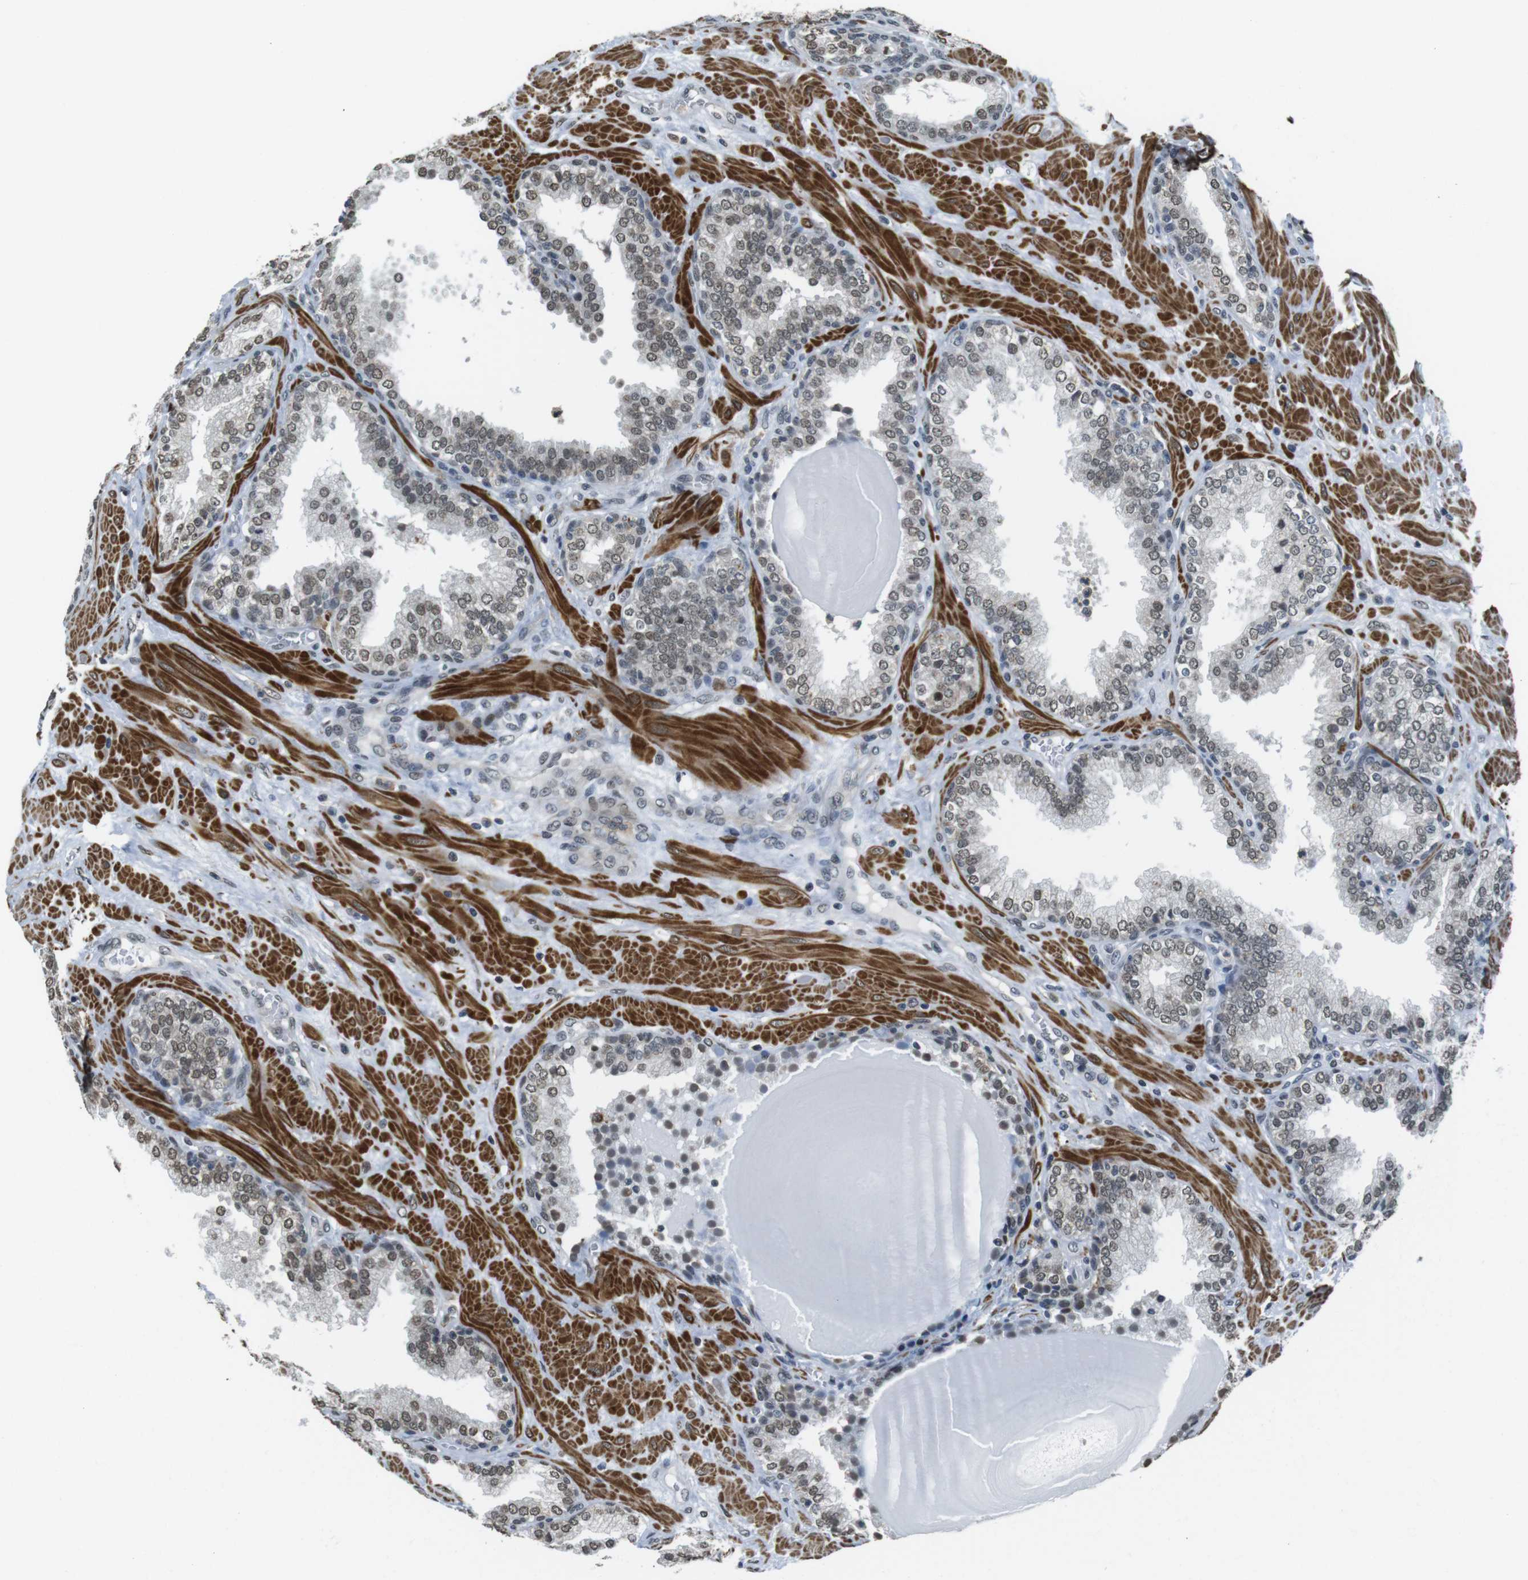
{"staining": {"intensity": "weak", "quantity": ">75%", "location": "nuclear"}, "tissue": "prostate", "cell_type": "Glandular cells", "image_type": "normal", "snomed": [{"axis": "morphology", "description": "Normal tissue, NOS"}, {"axis": "topography", "description": "Prostate"}], "caption": "IHC of benign human prostate reveals low levels of weak nuclear staining in about >75% of glandular cells.", "gene": "USP7", "patient": {"sex": "male", "age": 51}}